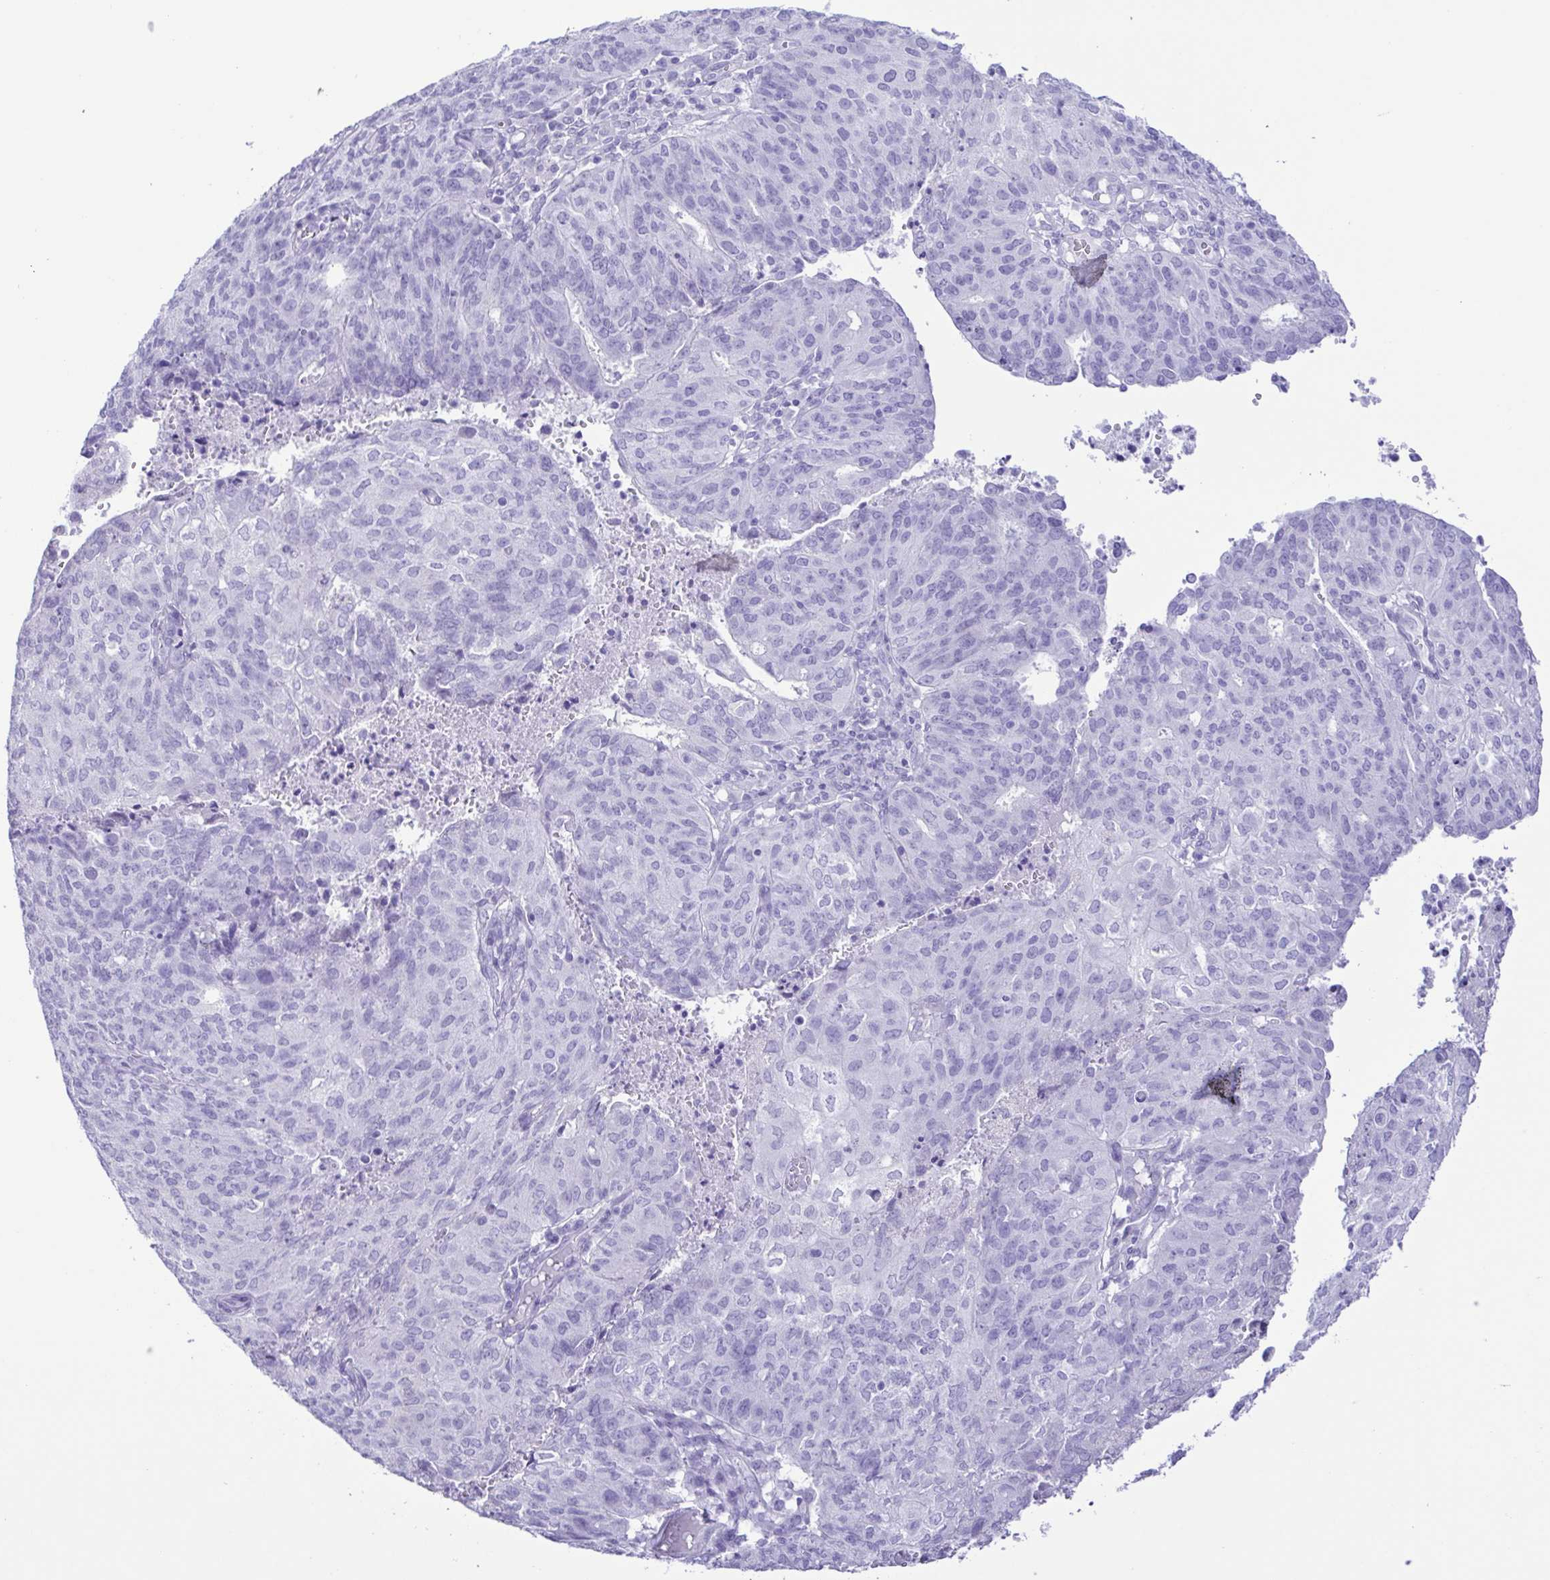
{"staining": {"intensity": "negative", "quantity": "none", "location": "none"}, "tissue": "endometrial cancer", "cell_type": "Tumor cells", "image_type": "cancer", "snomed": [{"axis": "morphology", "description": "Adenocarcinoma, NOS"}, {"axis": "topography", "description": "Endometrium"}], "caption": "Tumor cells show no significant expression in endometrial cancer.", "gene": "CASP14", "patient": {"sex": "female", "age": 82}}